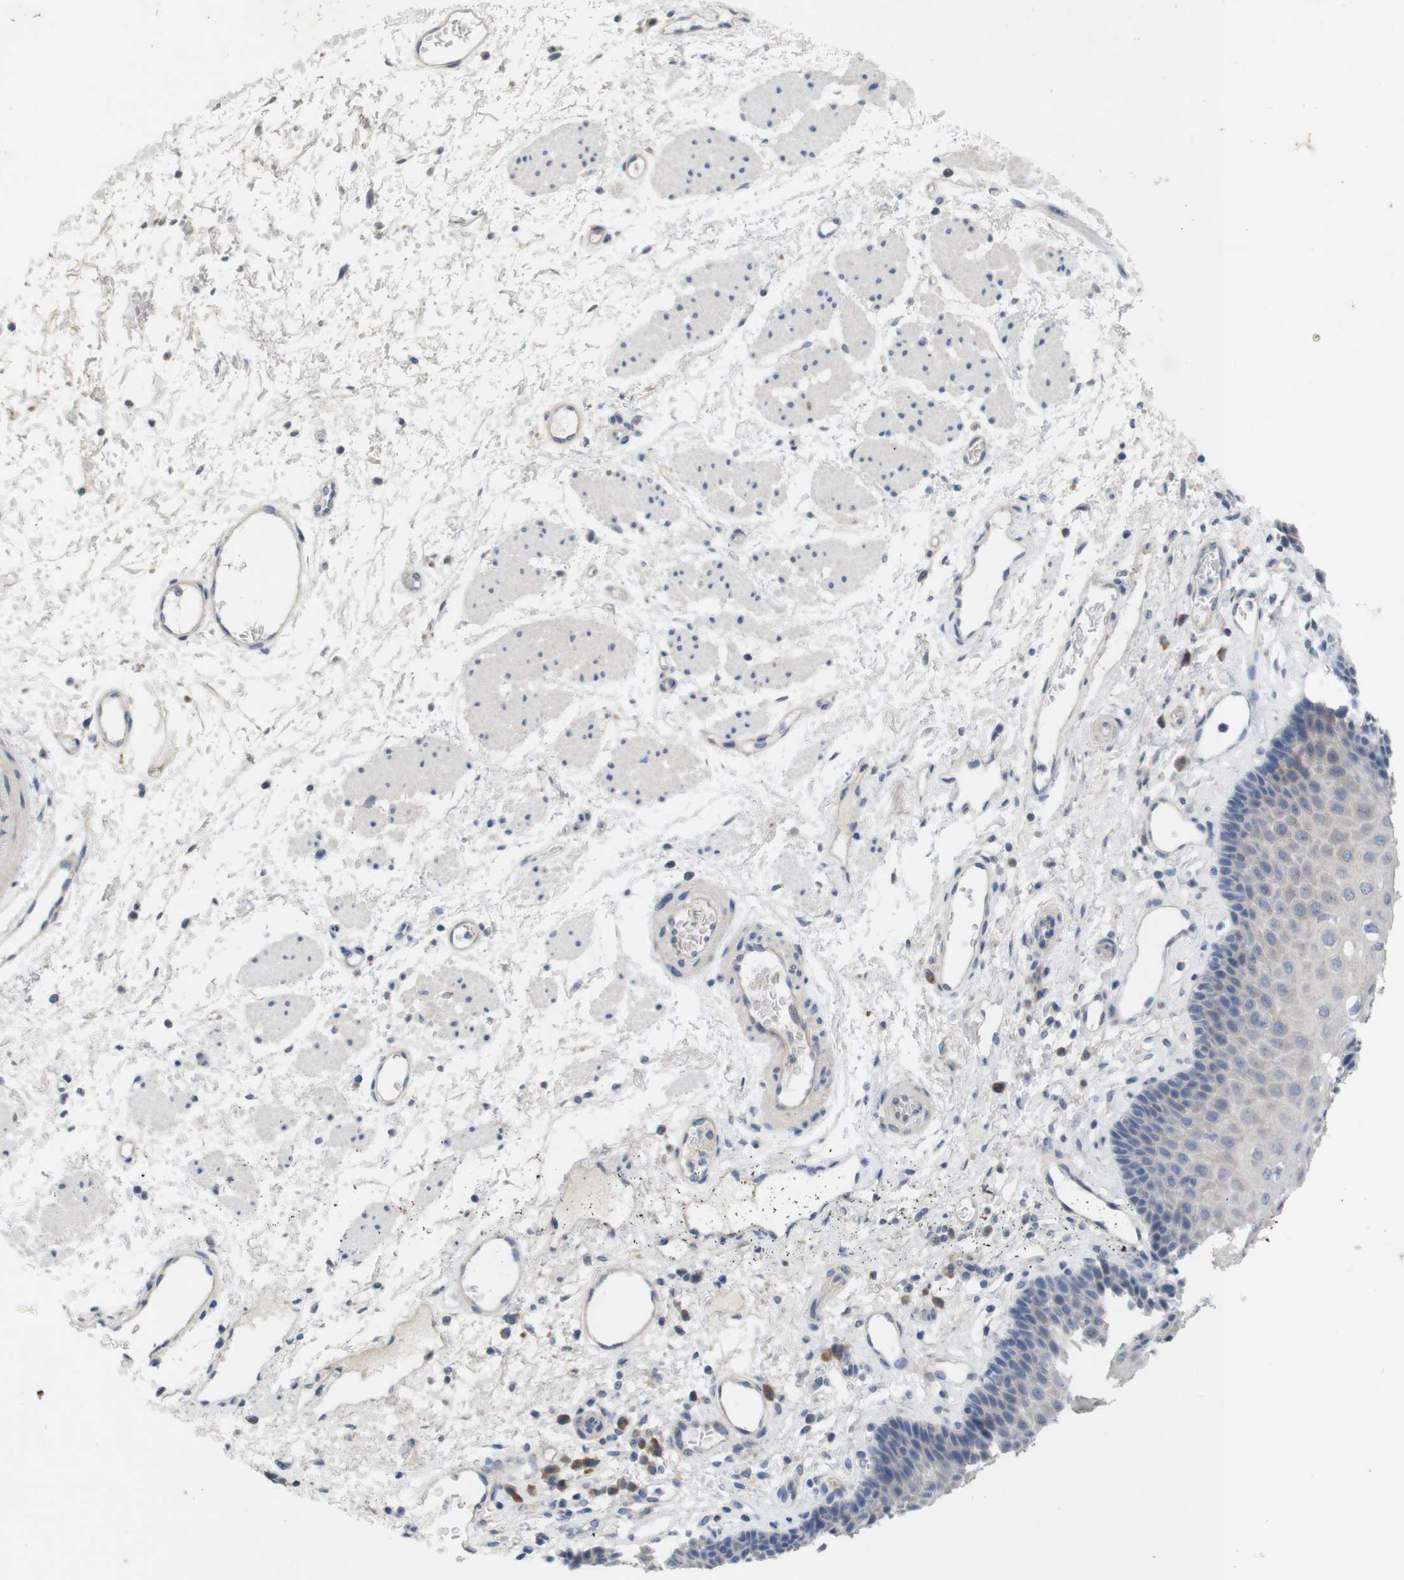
{"staining": {"intensity": "weak", "quantity": "<25%", "location": "cytoplasmic/membranous"}, "tissue": "esophagus", "cell_type": "Squamous epithelial cells", "image_type": "normal", "snomed": [{"axis": "morphology", "description": "Normal tissue, NOS"}, {"axis": "topography", "description": "Esophagus"}], "caption": "DAB immunohistochemical staining of unremarkable human esophagus shows no significant expression in squamous epithelial cells. (Stains: DAB immunohistochemistry with hematoxylin counter stain, Microscopy: brightfield microscopy at high magnification).", "gene": "BCAR3", "patient": {"sex": "male", "age": 54}}